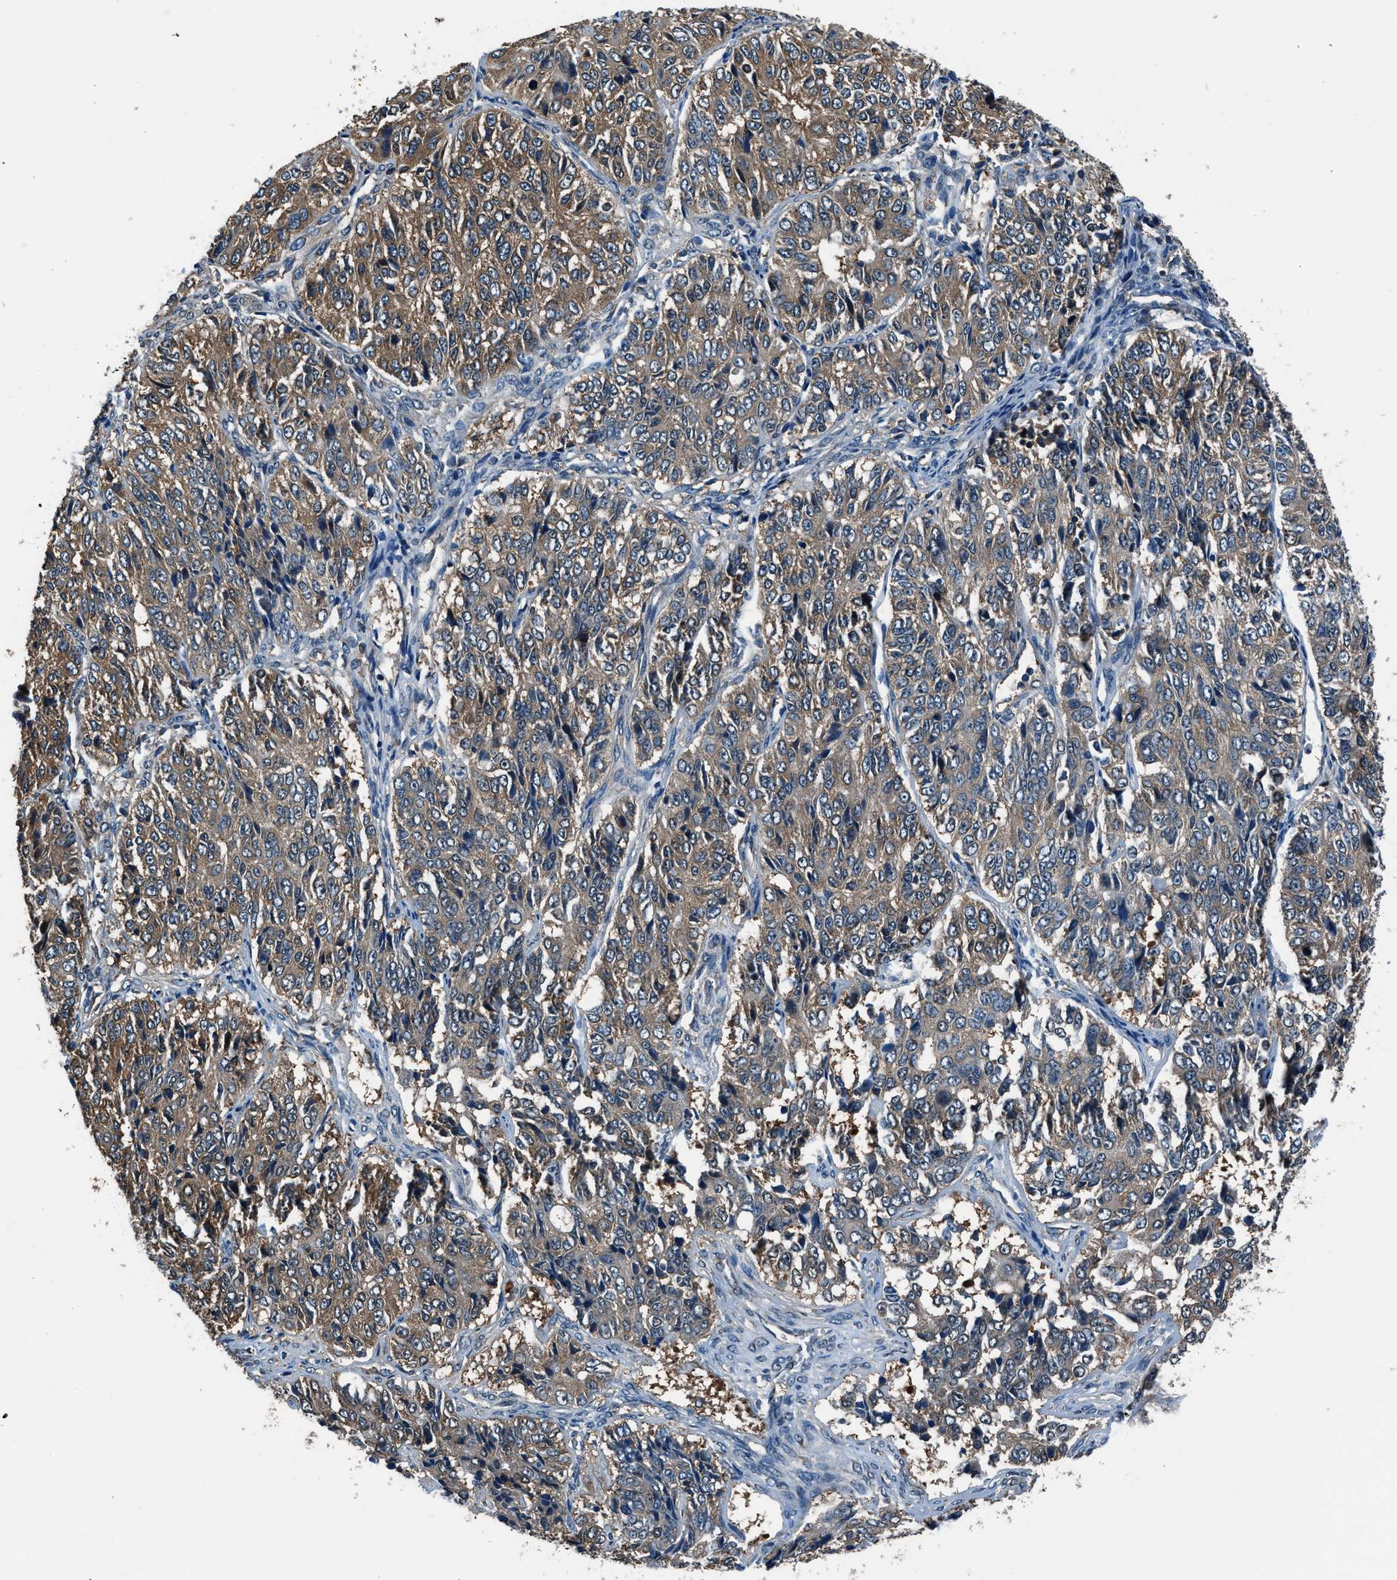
{"staining": {"intensity": "moderate", "quantity": ">75%", "location": "cytoplasmic/membranous"}, "tissue": "ovarian cancer", "cell_type": "Tumor cells", "image_type": "cancer", "snomed": [{"axis": "morphology", "description": "Carcinoma, endometroid"}, {"axis": "topography", "description": "Ovary"}], "caption": "Human ovarian endometroid carcinoma stained with a brown dye exhibits moderate cytoplasmic/membranous positive expression in approximately >75% of tumor cells.", "gene": "ARFGAP2", "patient": {"sex": "female", "age": 51}}